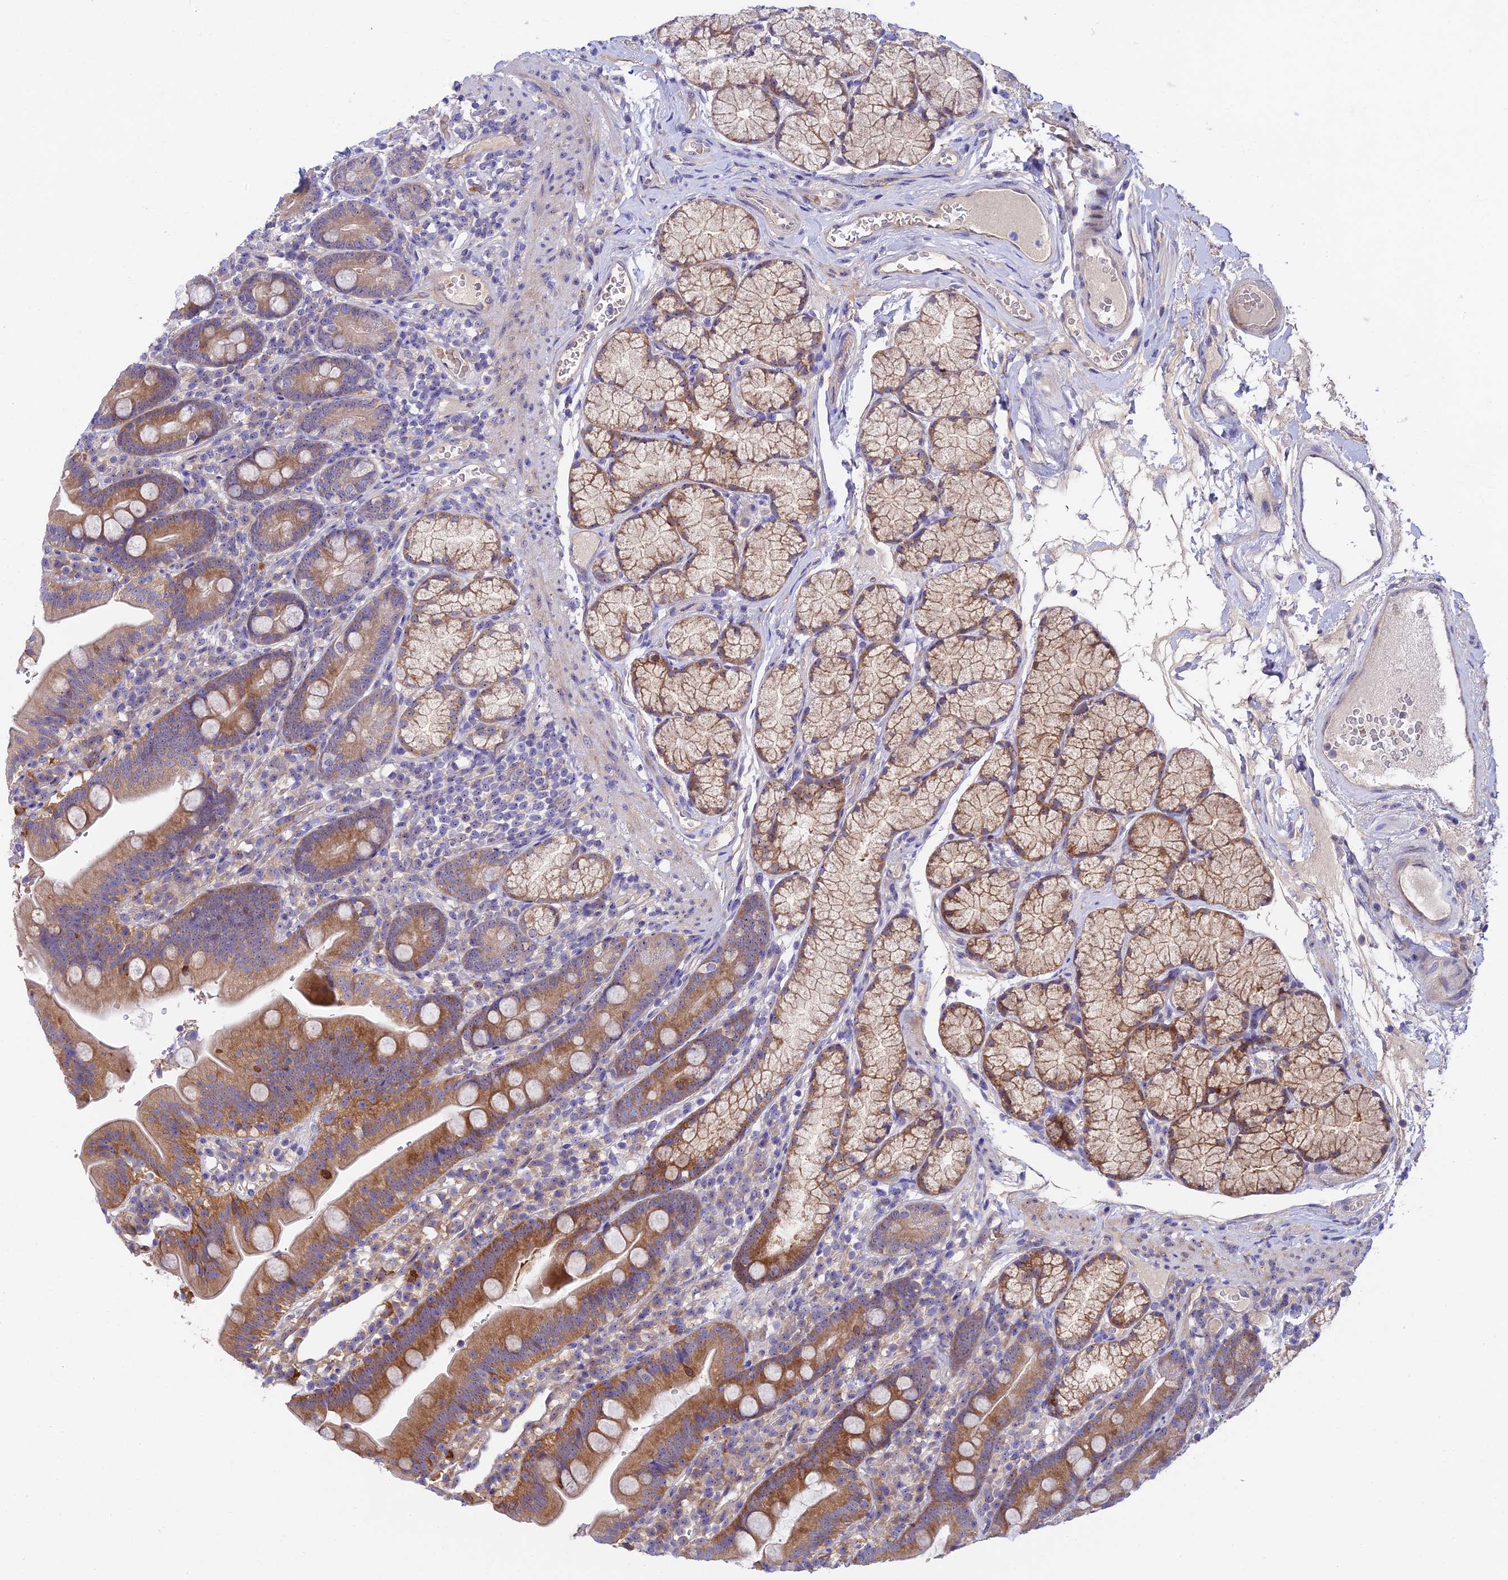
{"staining": {"intensity": "moderate", "quantity": "25%-75%", "location": "cytoplasmic/membranous"}, "tissue": "duodenum", "cell_type": "Glandular cells", "image_type": "normal", "snomed": [{"axis": "morphology", "description": "Normal tissue, NOS"}, {"axis": "topography", "description": "Duodenum"}], "caption": "This is a histology image of IHC staining of unremarkable duodenum, which shows moderate staining in the cytoplasmic/membranous of glandular cells.", "gene": "DUSP29", "patient": {"sex": "female", "age": 67}}